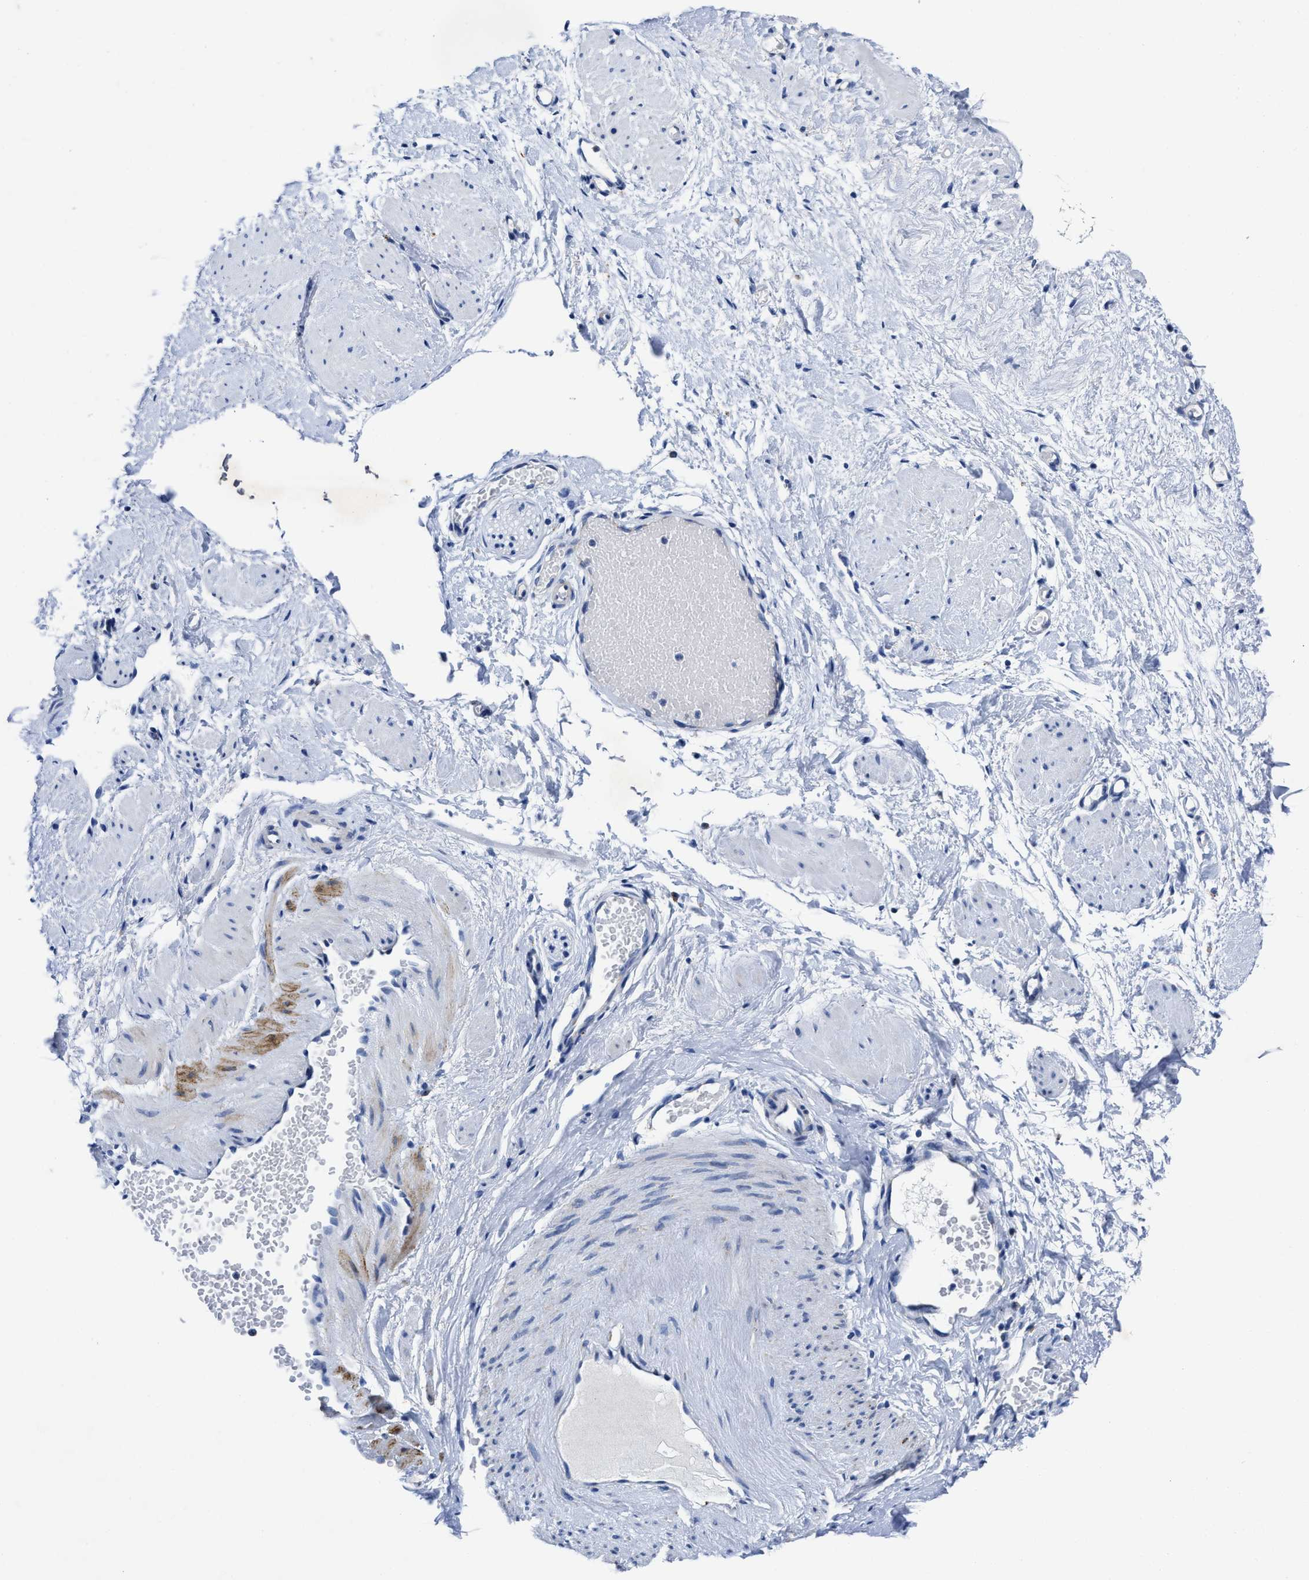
{"staining": {"intensity": "negative", "quantity": "none", "location": "none"}, "tissue": "adipose tissue", "cell_type": "Adipocytes", "image_type": "normal", "snomed": [{"axis": "morphology", "description": "Normal tissue, NOS"}, {"axis": "topography", "description": "Soft tissue"}], "caption": "The immunohistochemistry (IHC) histopathology image has no significant positivity in adipocytes of adipose tissue. The staining is performed using DAB (3,3'-diaminobenzidine) brown chromogen with nuclei counter-stained in using hematoxylin.", "gene": "TBRG4", "patient": {"sex": "male", "age": 72}}